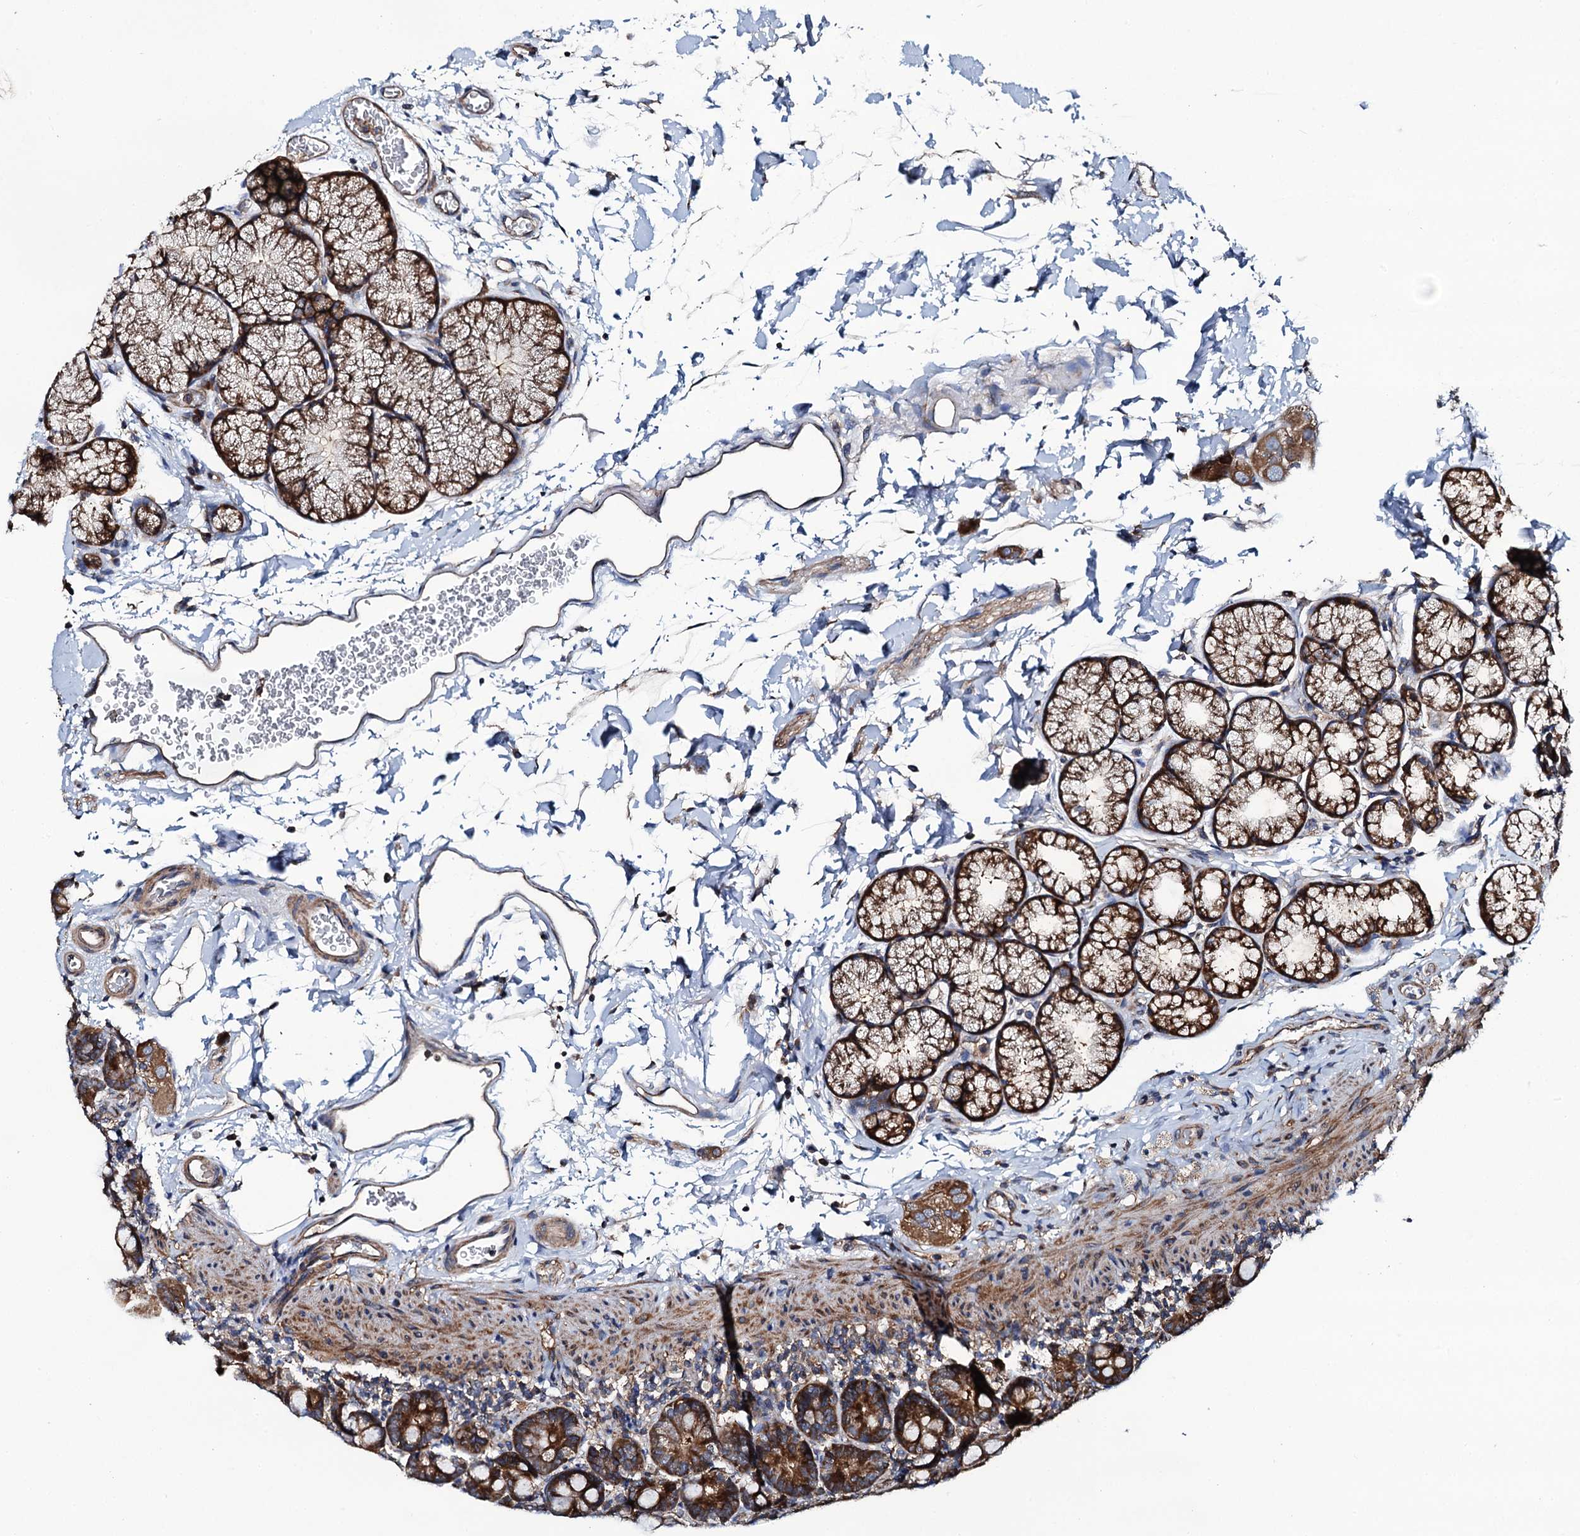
{"staining": {"intensity": "strong", "quantity": ">75%", "location": "cytoplasmic/membranous"}, "tissue": "duodenum", "cell_type": "Glandular cells", "image_type": "normal", "snomed": [{"axis": "morphology", "description": "Normal tissue, NOS"}, {"axis": "topography", "description": "Duodenum"}], "caption": "Strong cytoplasmic/membranous protein positivity is appreciated in about >75% of glandular cells in duodenum. The protein is stained brown, and the nuclei are stained in blue (DAB (3,3'-diaminobenzidine) IHC with brightfield microscopy, high magnification).", "gene": "NEK1", "patient": {"sex": "male", "age": 35}}